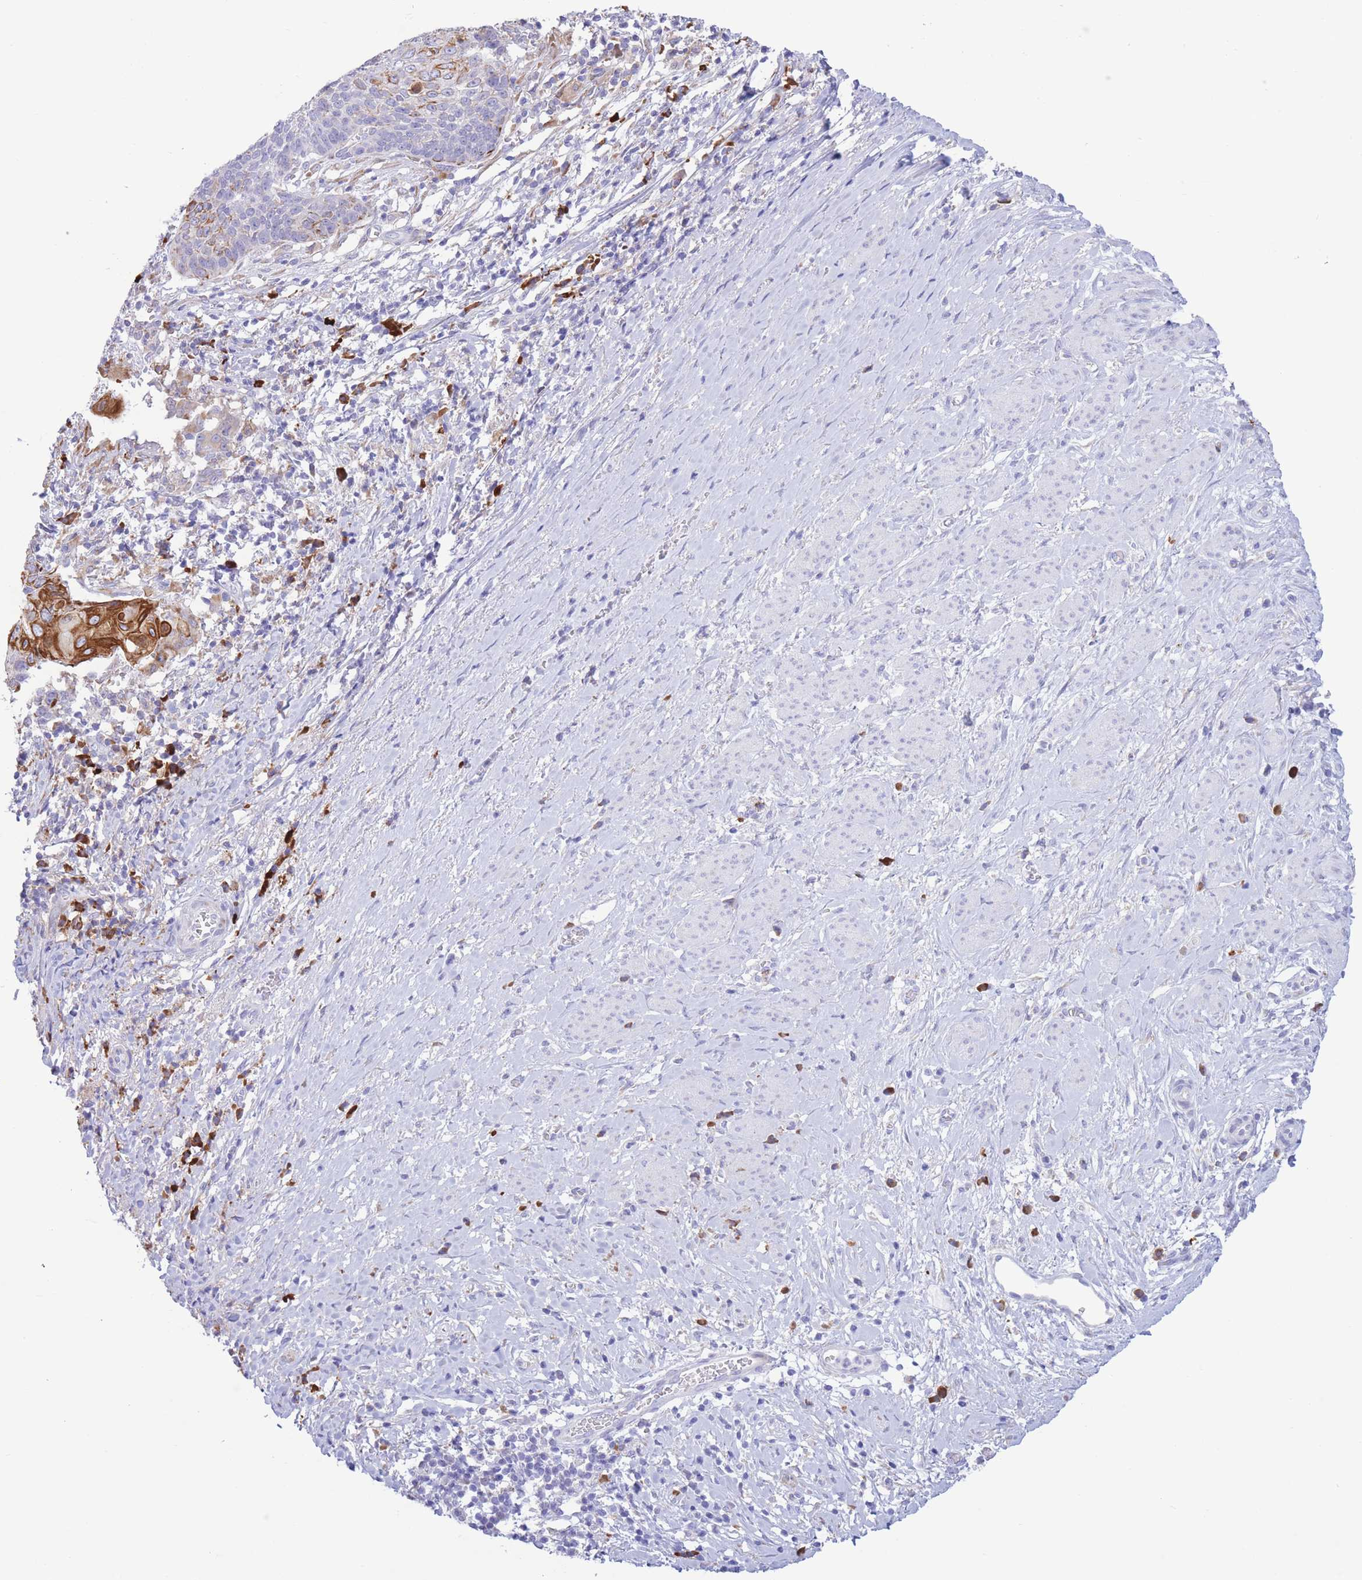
{"staining": {"intensity": "strong", "quantity": "25%-75%", "location": "cytoplasmic/membranous"}, "tissue": "cervical cancer", "cell_type": "Tumor cells", "image_type": "cancer", "snomed": [{"axis": "morphology", "description": "Squamous cell carcinoma, NOS"}, {"axis": "topography", "description": "Cervix"}], "caption": "Human cervical cancer (squamous cell carcinoma) stained with a brown dye shows strong cytoplasmic/membranous positive staining in approximately 25%-75% of tumor cells.", "gene": "MYDGF", "patient": {"sex": "female", "age": 39}}